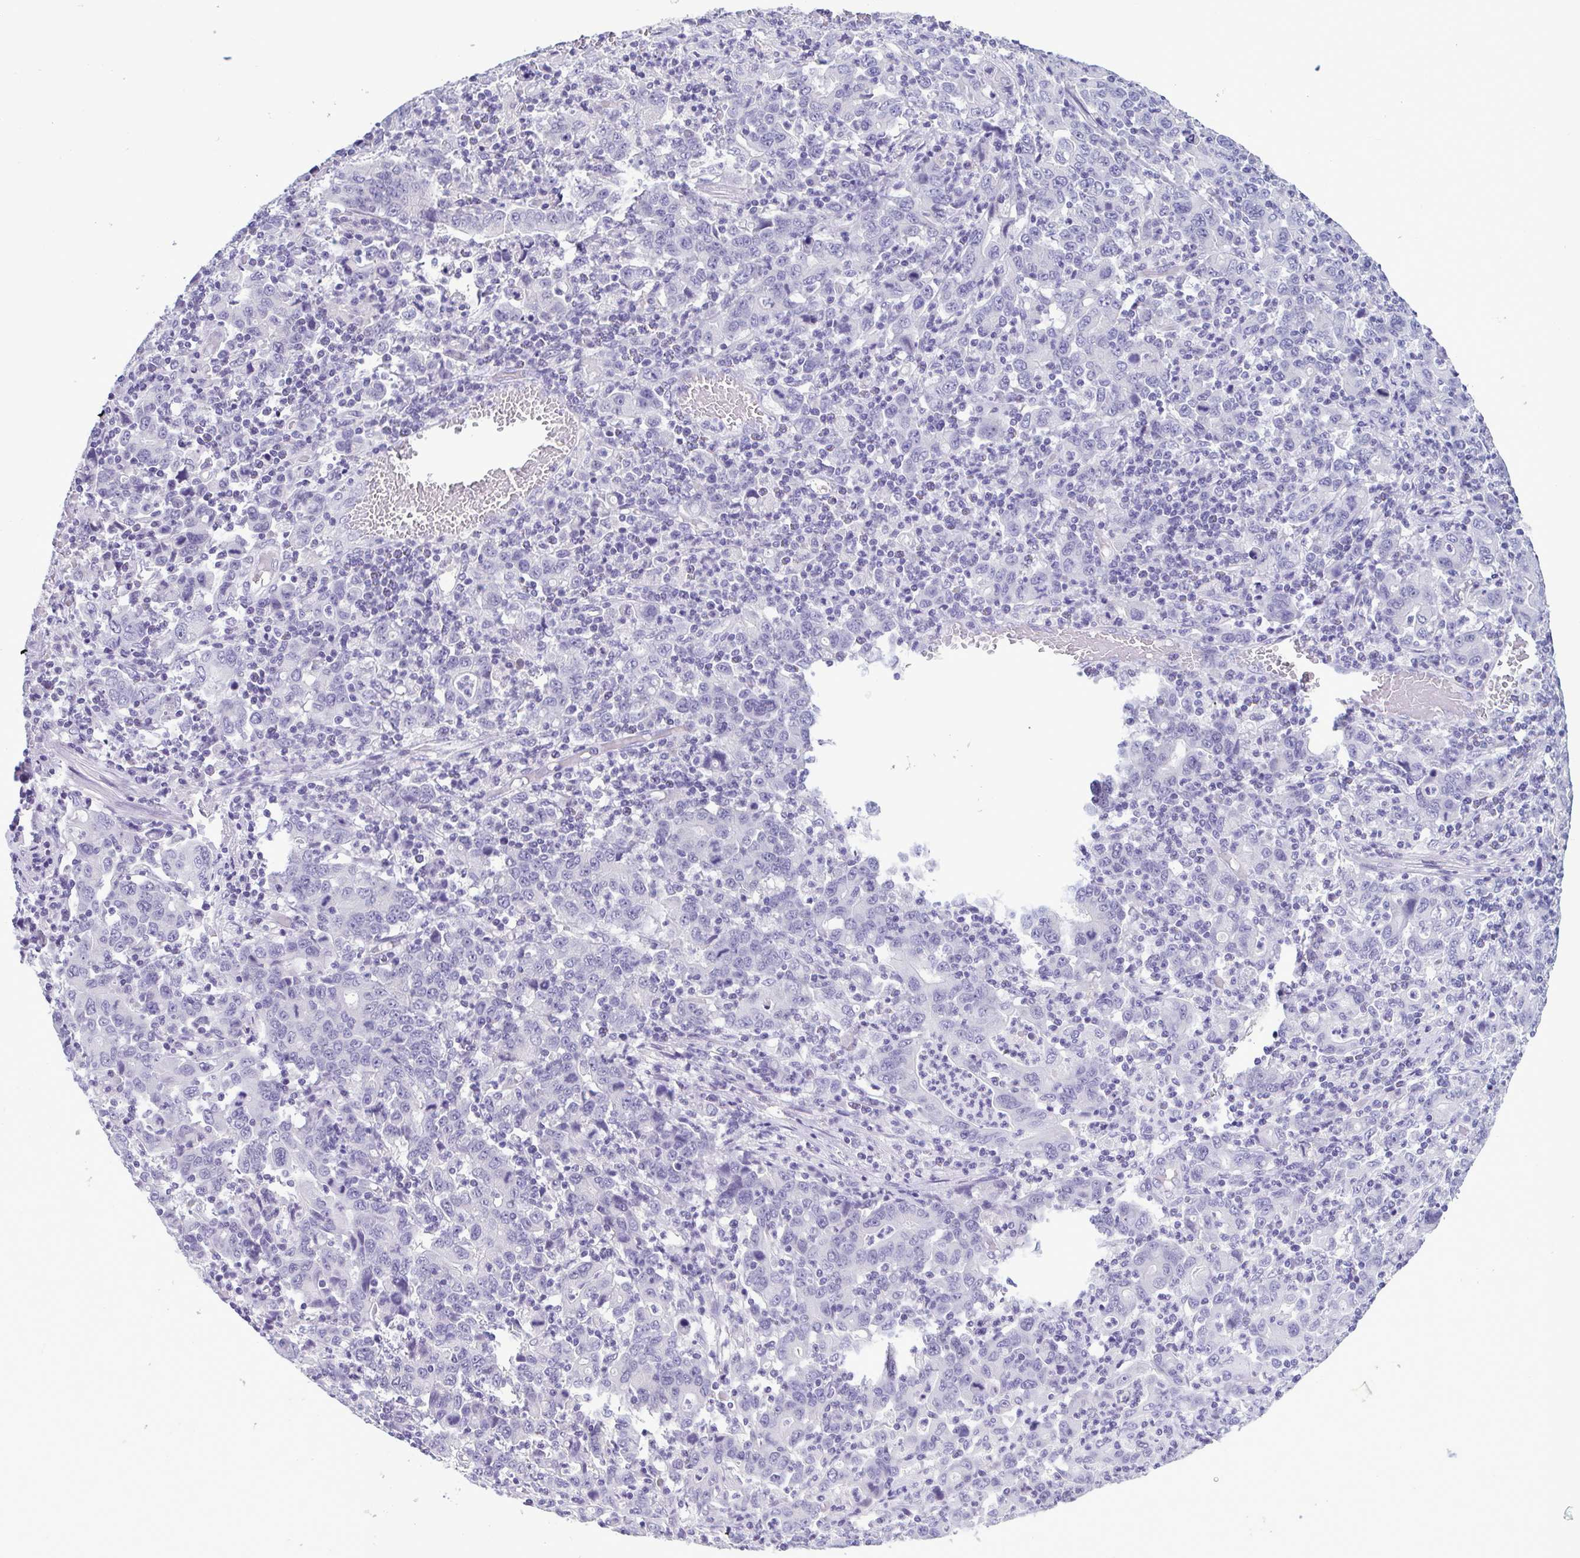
{"staining": {"intensity": "negative", "quantity": "none", "location": "none"}, "tissue": "stomach cancer", "cell_type": "Tumor cells", "image_type": "cancer", "snomed": [{"axis": "morphology", "description": "Adenocarcinoma, NOS"}, {"axis": "topography", "description": "Stomach, upper"}], "caption": "Immunohistochemistry (IHC) image of human stomach cancer (adenocarcinoma) stained for a protein (brown), which exhibits no staining in tumor cells.", "gene": "INAFM1", "patient": {"sex": "male", "age": 69}}